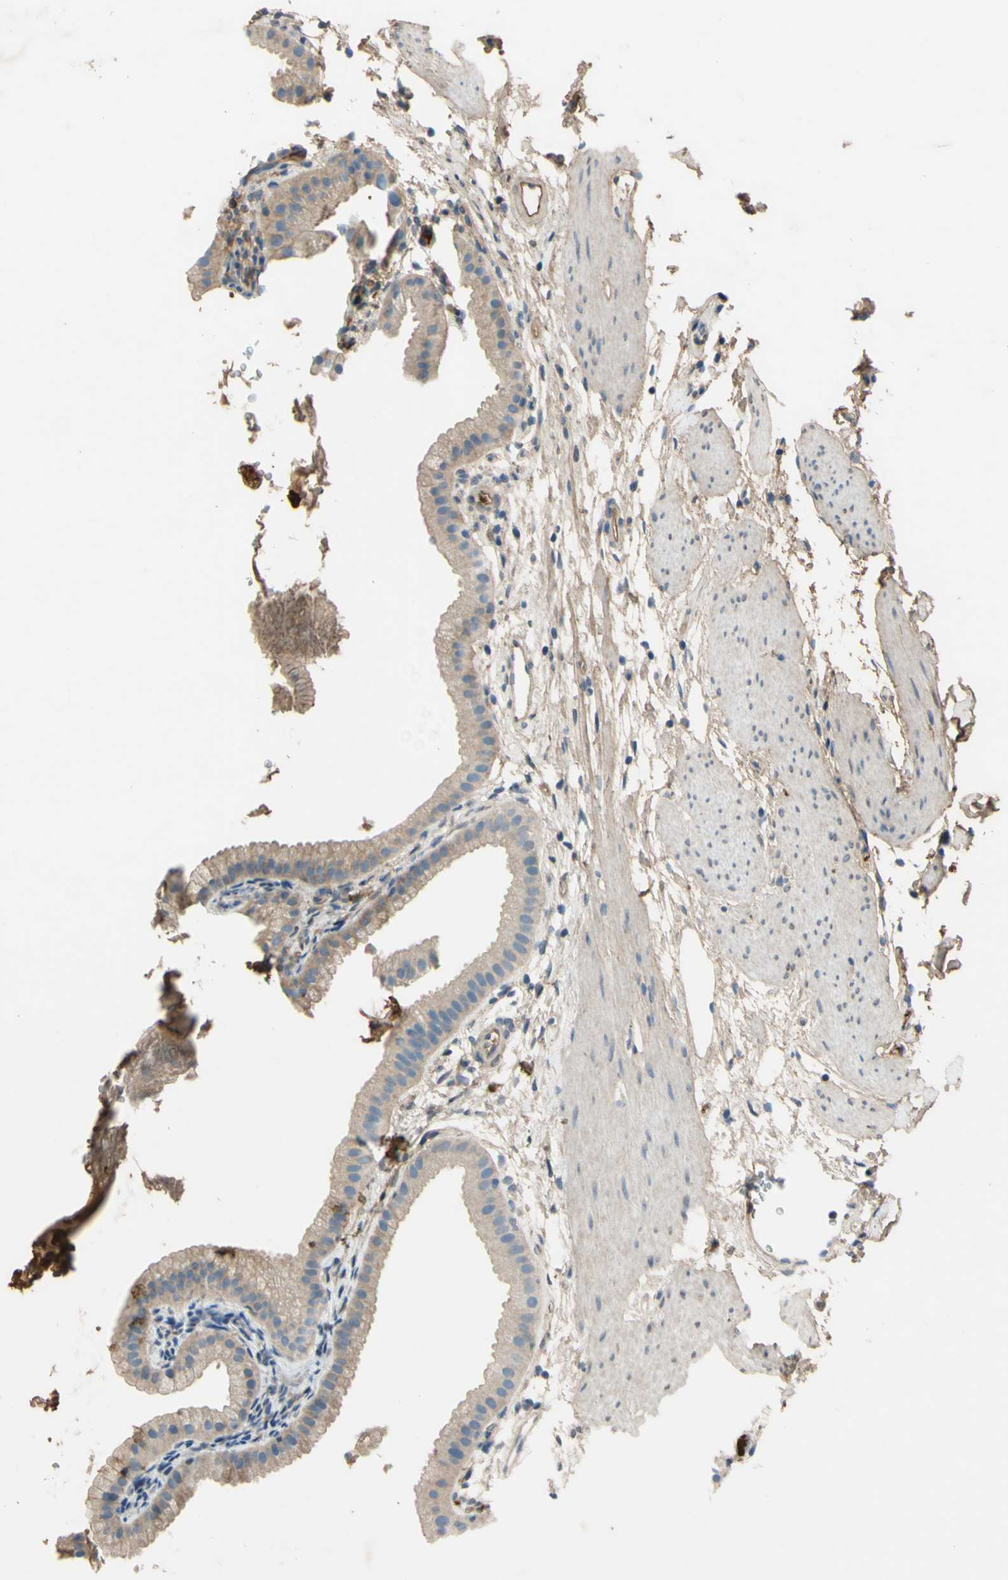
{"staining": {"intensity": "weak", "quantity": ">75%", "location": "cytoplasmic/membranous"}, "tissue": "gallbladder", "cell_type": "Glandular cells", "image_type": "normal", "snomed": [{"axis": "morphology", "description": "Normal tissue, NOS"}, {"axis": "topography", "description": "Gallbladder"}], "caption": "Immunohistochemical staining of normal gallbladder demonstrates weak cytoplasmic/membranous protein staining in about >75% of glandular cells. The protein of interest is shown in brown color, while the nuclei are stained blue.", "gene": "TIMP2", "patient": {"sex": "female", "age": 64}}